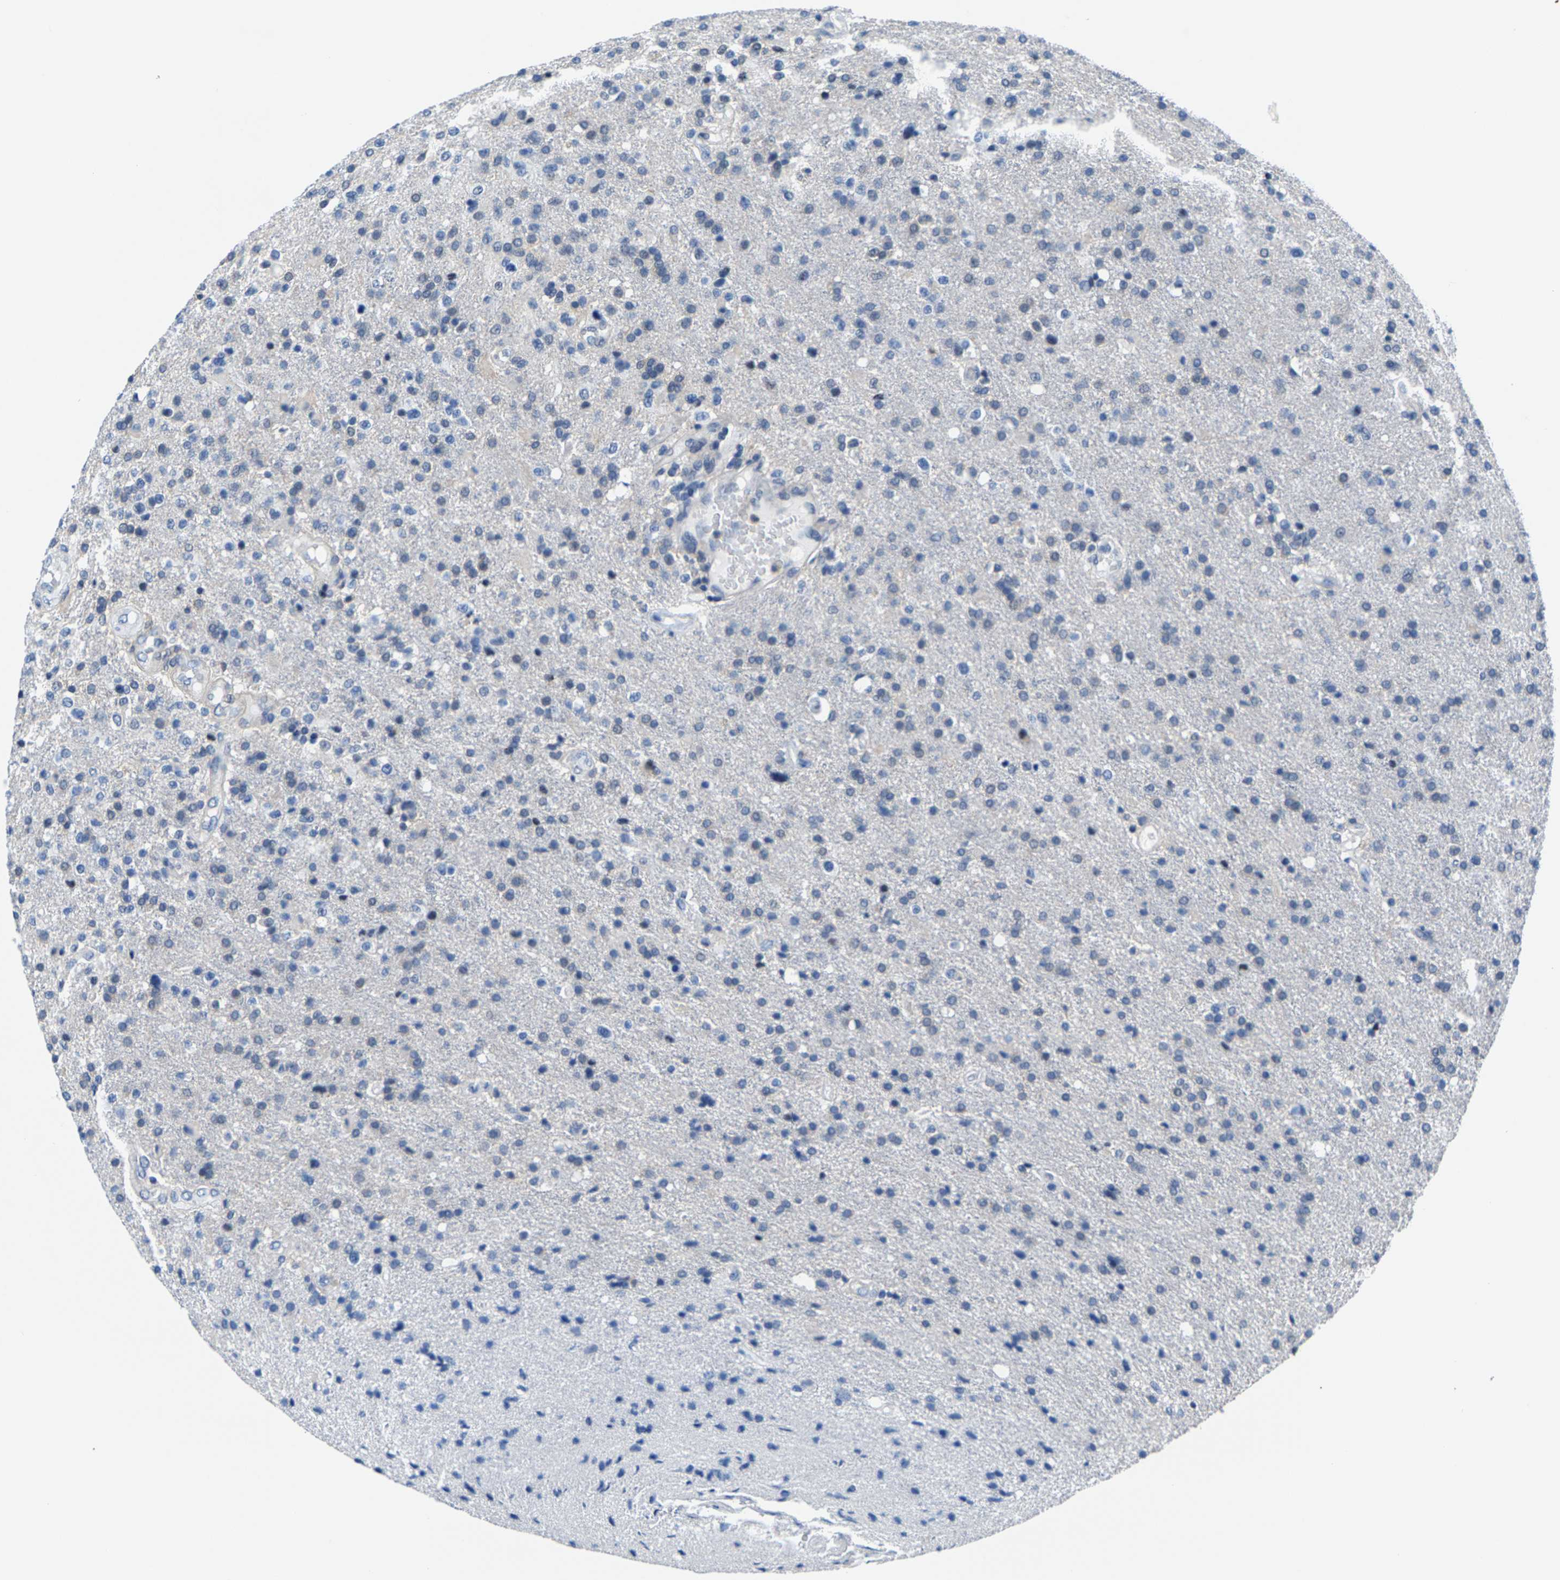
{"staining": {"intensity": "negative", "quantity": "none", "location": "none"}, "tissue": "glioma", "cell_type": "Tumor cells", "image_type": "cancer", "snomed": [{"axis": "morphology", "description": "Glioma, malignant, High grade"}, {"axis": "topography", "description": "Brain"}], "caption": "Tumor cells are negative for brown protein staining in malignant glioma (high-grade).", "gene": "SSH3", "patient": {"sex": "male", "age": 72}}